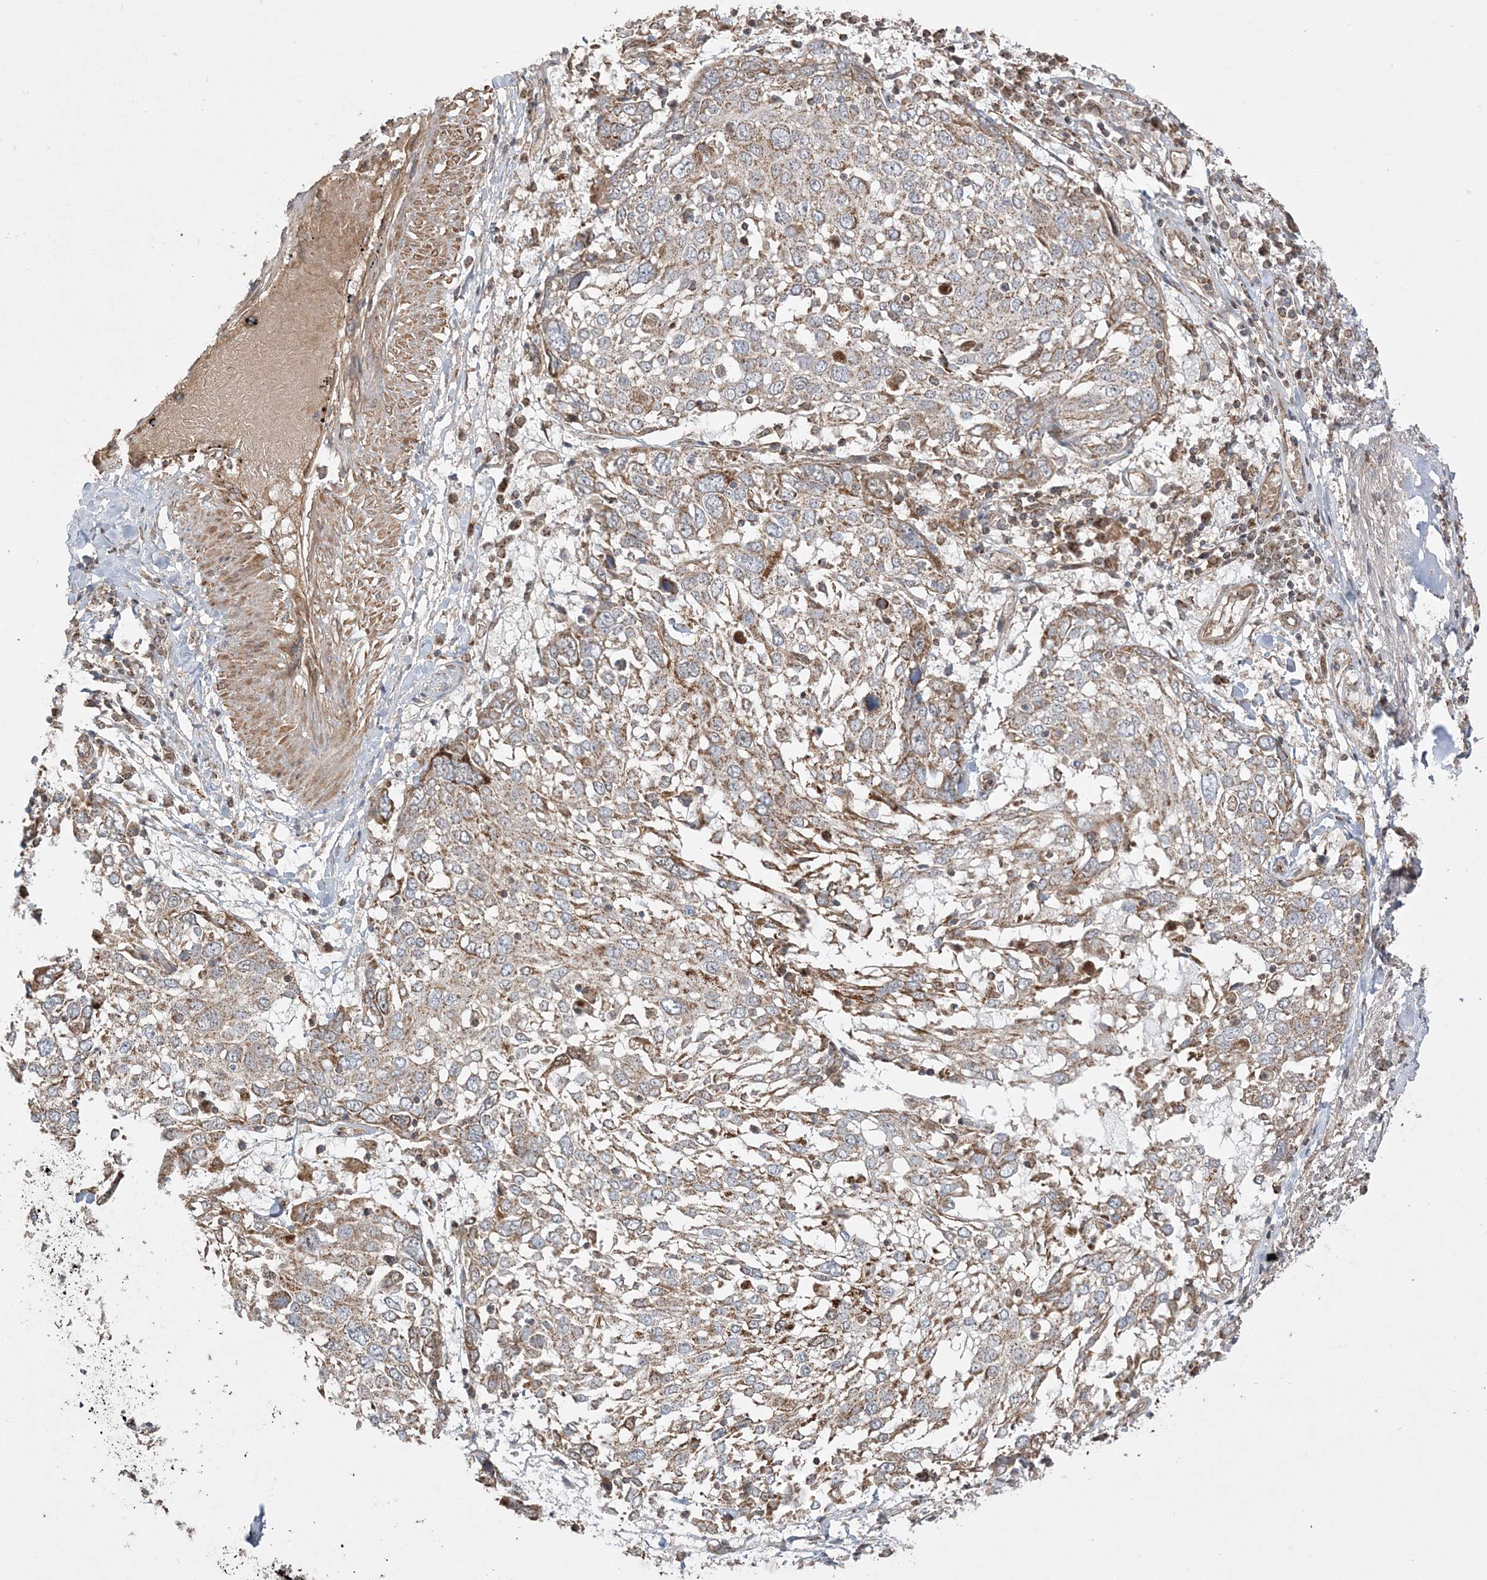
{"staining": {"intensity": "weak", "quantity": ">75%", "location": "cytoplasmic/membranous"}, "tissue": "lung cancer", "cell_type": "Tumor cells", "image_type": "cancer", "snomed": [{"axis": "morphology", "description": "Squamous cell carcinoma, NOS"}, {"axis": "topography", "description": "Lung"}], "caption": "Immunohistochemistry micrograph of human squamous cell carcinoma (lung) stained for a protein (brown), which displays low levels of weak cytoplasmic/membranous expression in about >75% of tumor cells.", "gene": "SCLT1", "patient": {"sex": "male", "age": 65}}